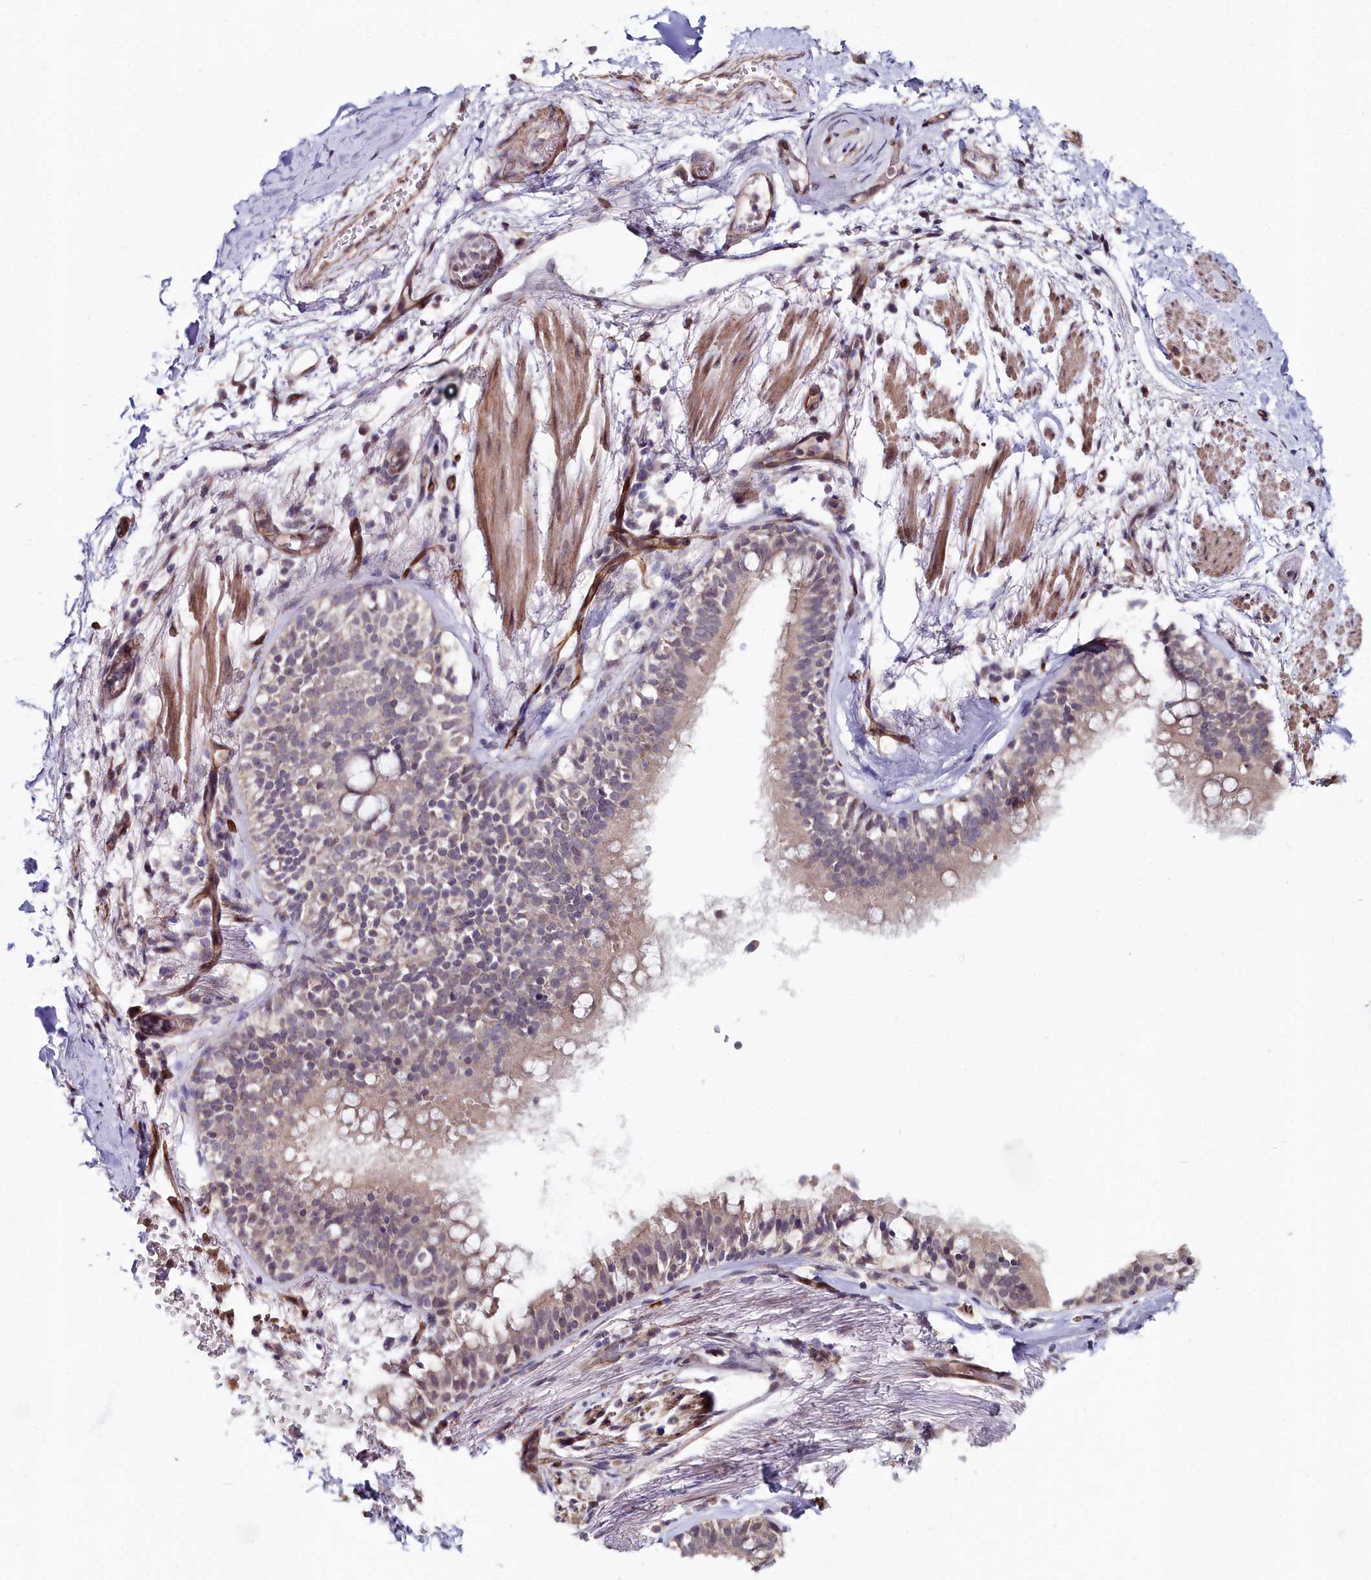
{"staining": {"intensity": "moderate", "quantity": "25%-75%", "location": "cytoplasmic/membranous,nuclear"}, "tissue": "soft tissue", "cell_type": "Fibroblasts", "image_type": "normal", "snomed": [{"axis": "morphology", "description": "Normal tissue, NOS"}, {"axis": "topography", "description": "Lymph node"}, {"axis": "topography", "description": "Cartilage tissue"}, {"axis": "topography", "description": "Bronchus"}], "caption": "Protein expression by immunohistochemistry (IHC) displays moderate cytoplasmic/membranous,nuclear positivity in approximately 25%-75% of fibroblasts in unremarkable soft tissue. (IHC, brightfield microscopy, high magnification).", "gene": "C4orf19", "patient": {"sex": "male", "age": 63}}